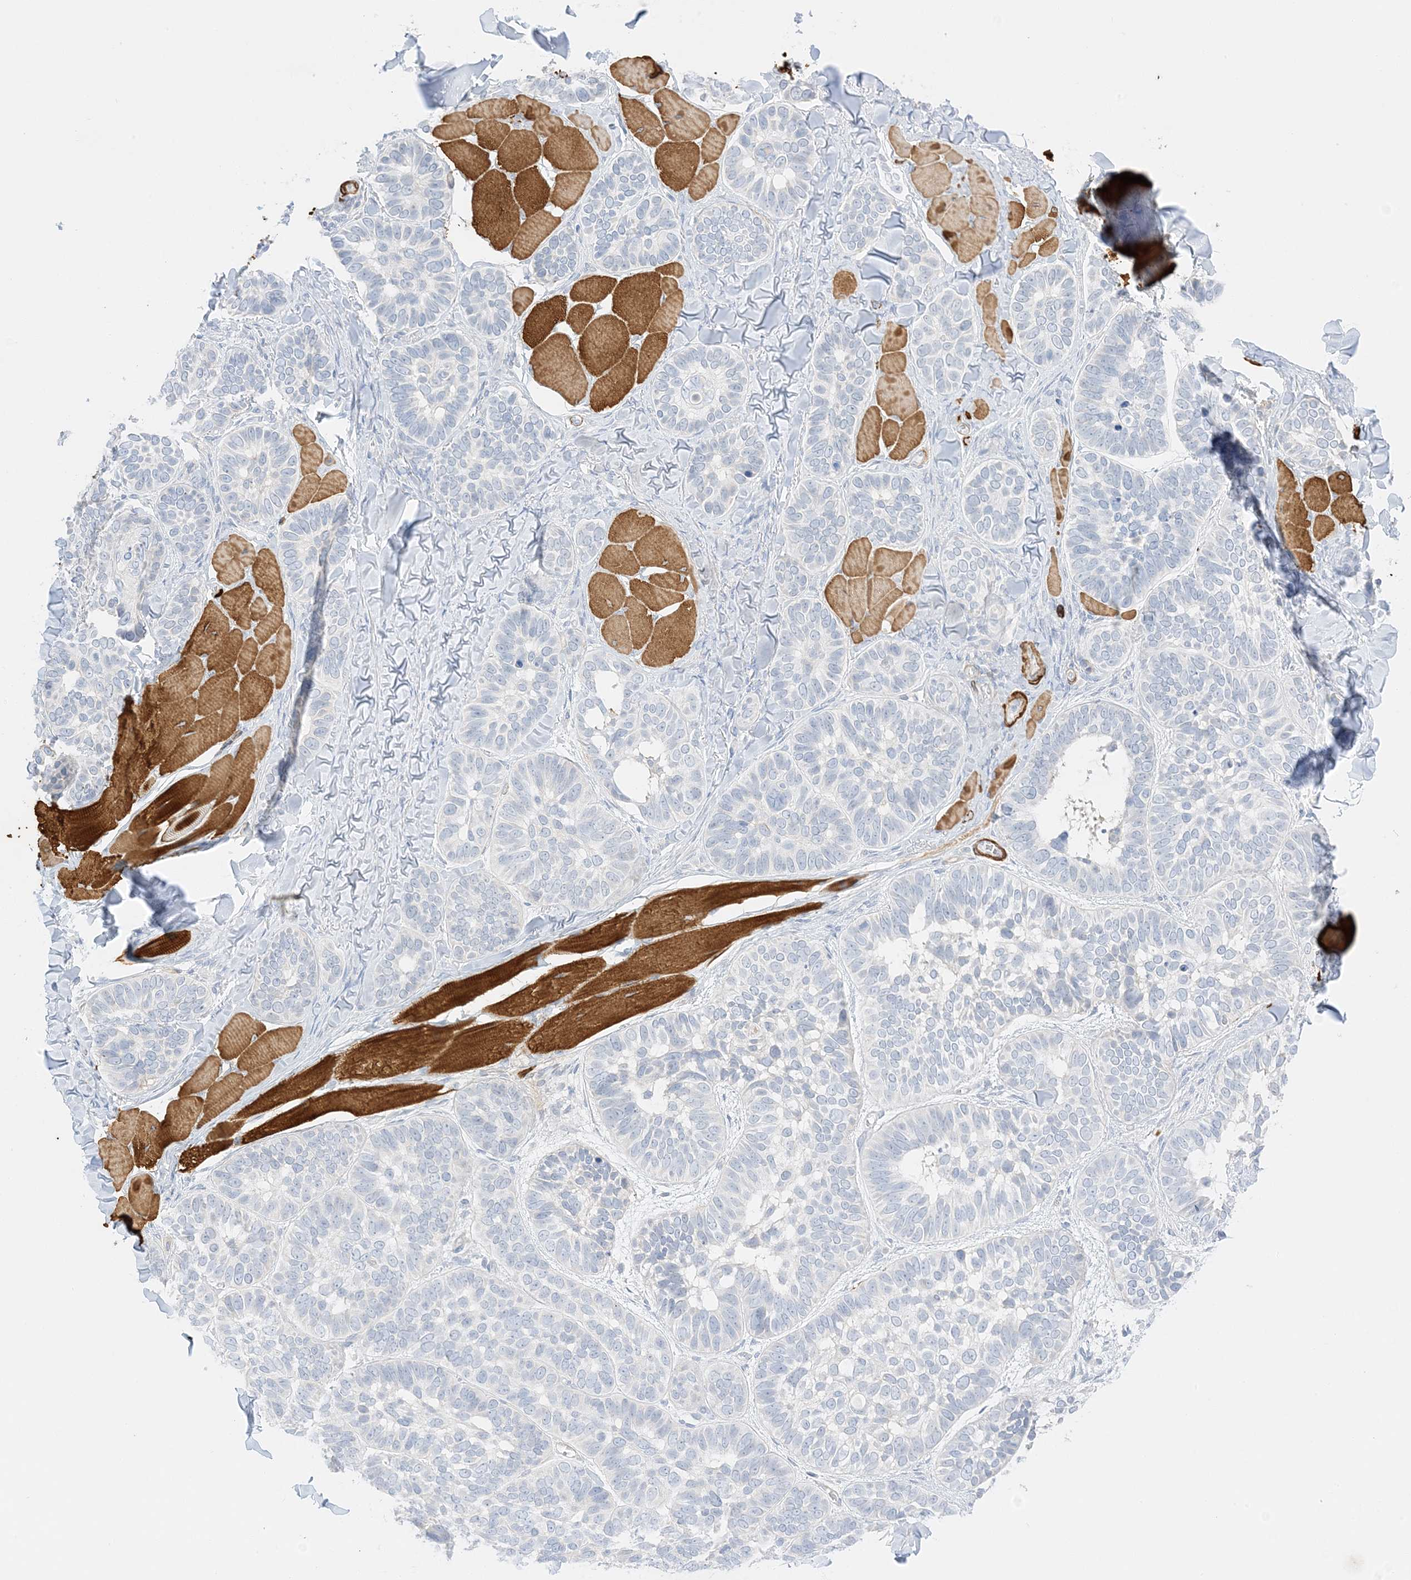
{"staining": {"intensity": "negative", "quantity": "none", "location": "none"}, "tissue": "skin cancer", "cell_type": "Tumor cells", "image_type": "cancer", "snomed": [{"axis": "morphology", "description": "Basal cell carcinoma"}, {"axis": "topography", "description": "Skin"}], "caption": "Immunohistochemical staining of skin cancer (basal cell carcinoma) shows no significant staining in tumor cells.", "gene": "SLC22A13", "patient": {"sex": "male", "age": 62}}